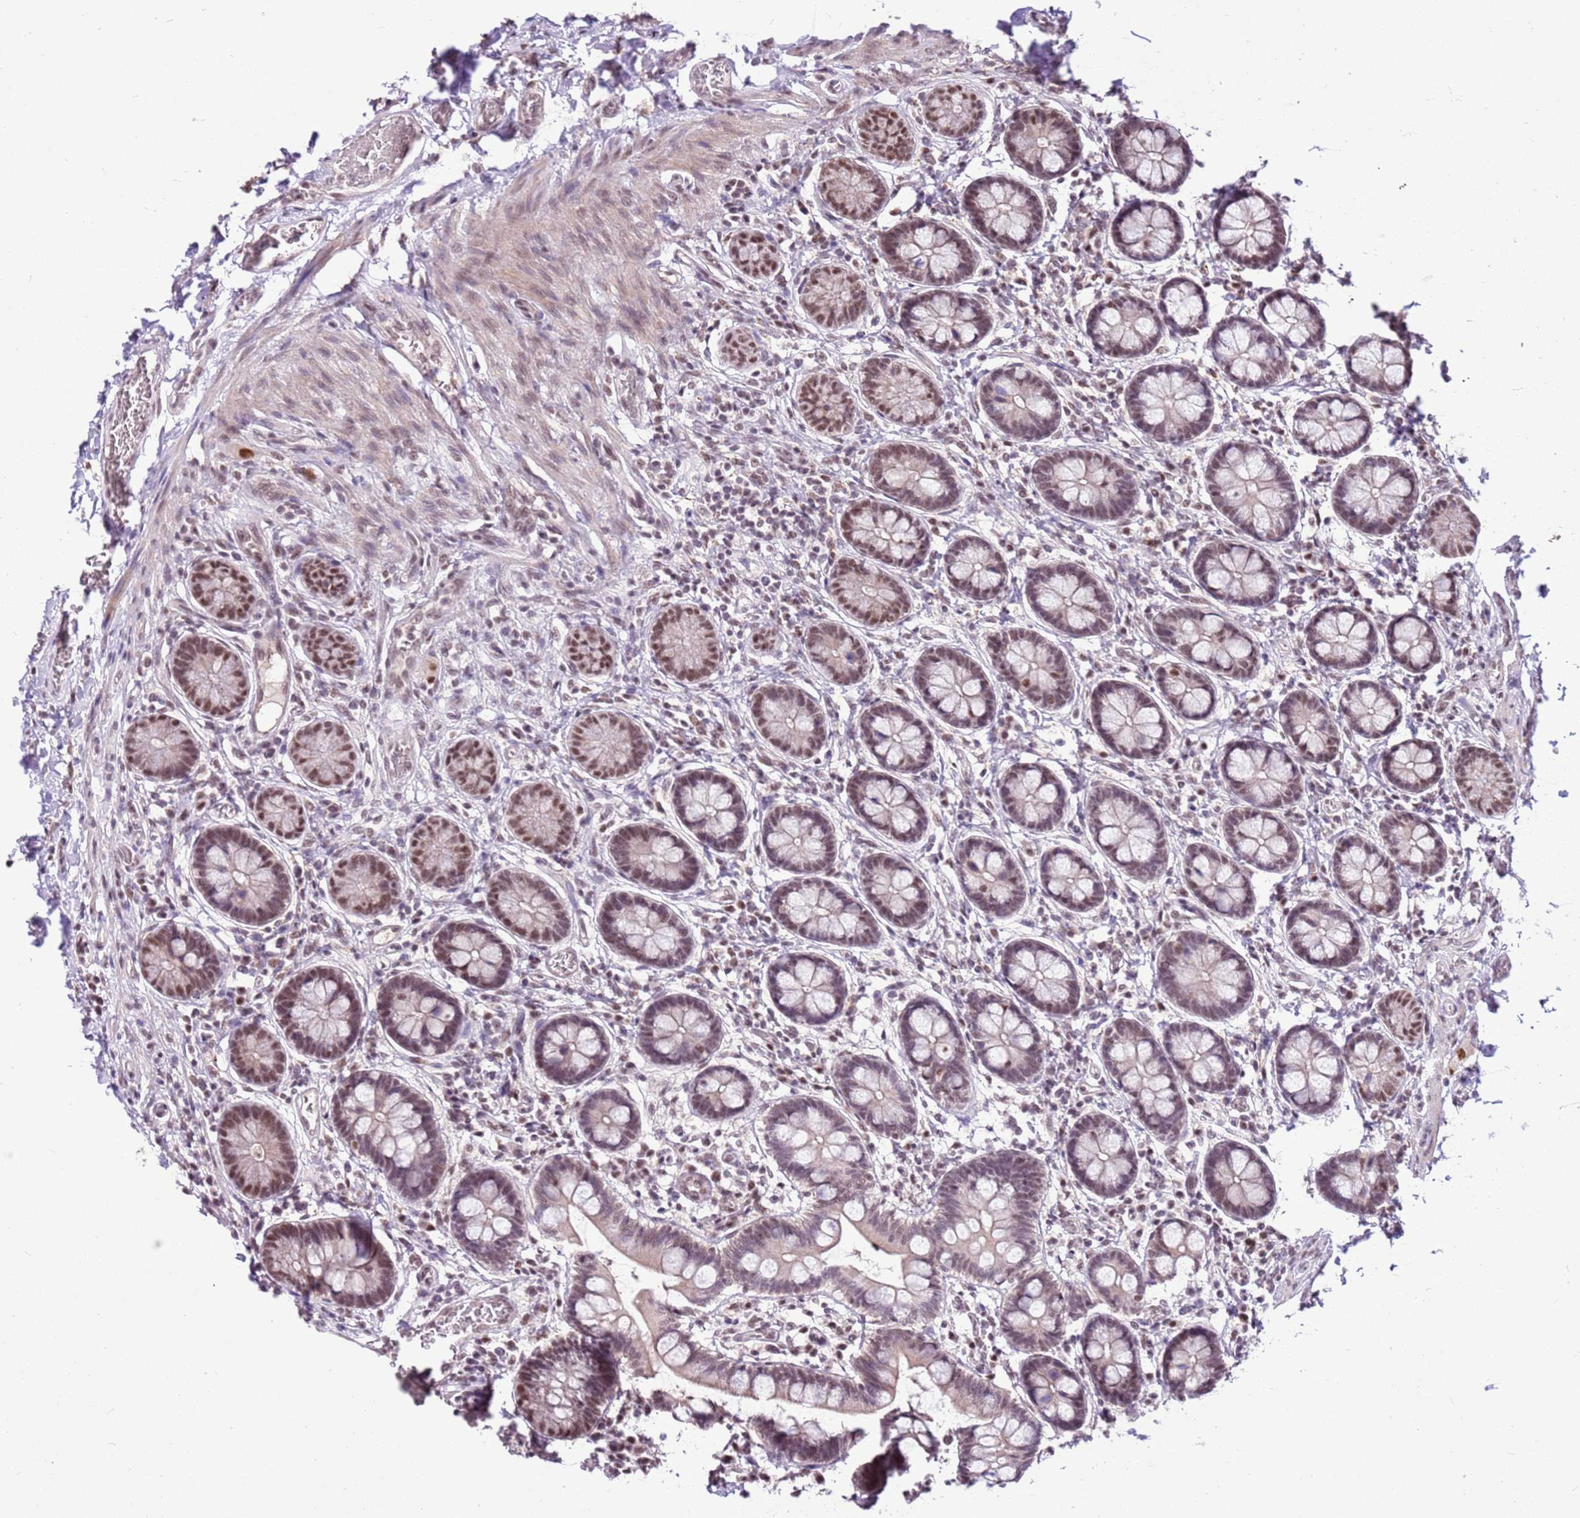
{"staining": {"intensity": "moderate", "quantity": ">75%", "location": "nuclear"}, "tissue": "small intestine", "cell_type": "Glandular cells", "image_type": "normal", "snomed": [{"axis": "morphology", "description": "Normal tissue, NOS"}, {"axis": "topography", "description": "Small intestine"}], "caption": "Moderate nuclear positivity is present in about >75% of glandular cells in normal small intestine. (DAB (3,3'-diaminobenzidine) IHC with brightfield microscopy, high magnification).", "gene": "AKAP8L", "patient": {"sex": "male", "age": 52}}